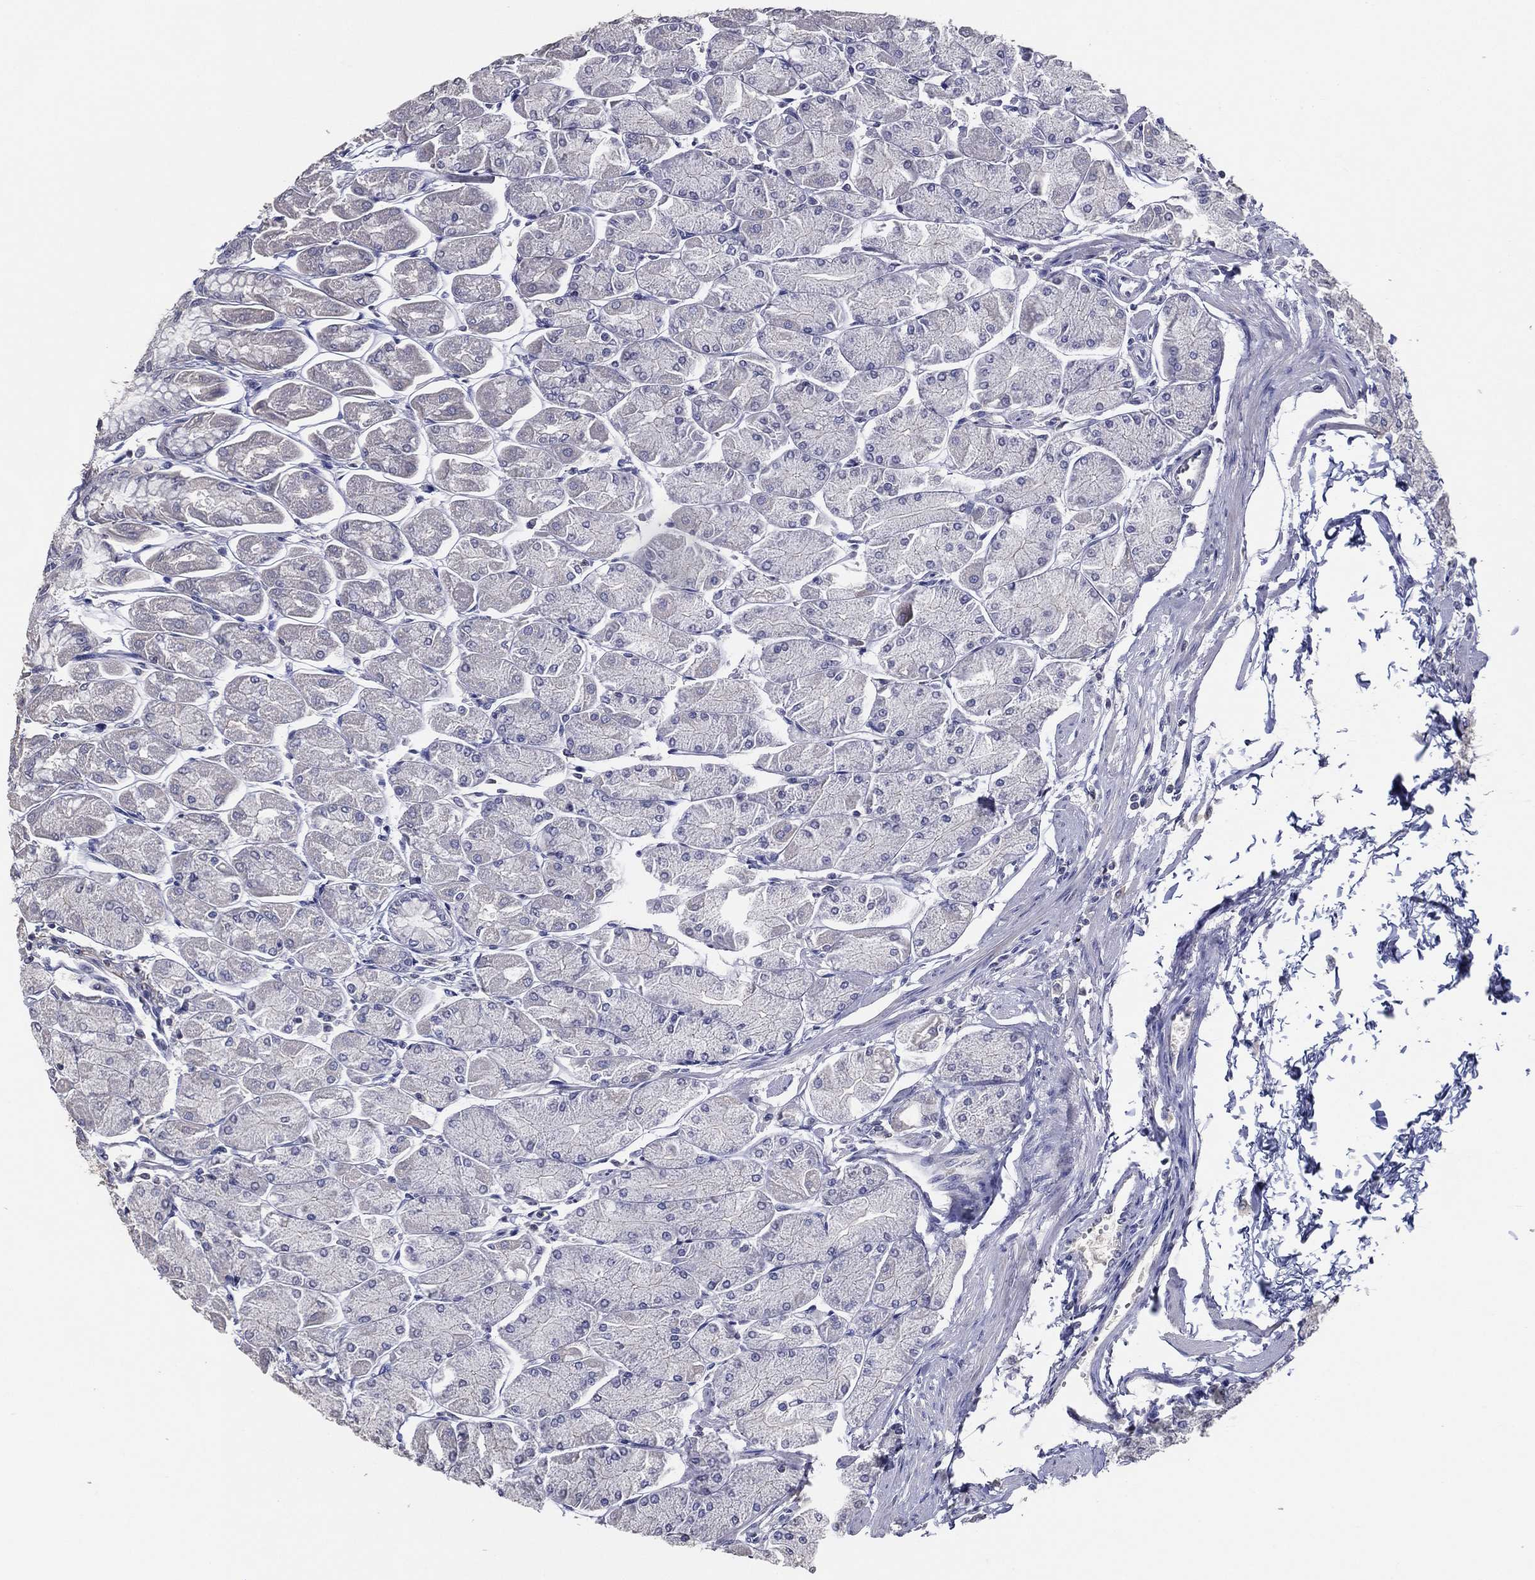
{"staining": {"intensity": "negative", "quantity": "none", "location": "none"}, "tissue": "stomach", "cell_type": "Glandular cells", "image_type": "normal", "snomed": [{"axis": "morphology", "description": "Normal tissue, NOS"}, {"axis": "topography", "description": "Stomach, upper"}], "caption": "Human stomach stained for a protein using immunohistochemistry (IHC) demonstrates no positivity in glandular cells.", "gene": "TFAP2A", "patient": {"sex": "male", "age": 60}}